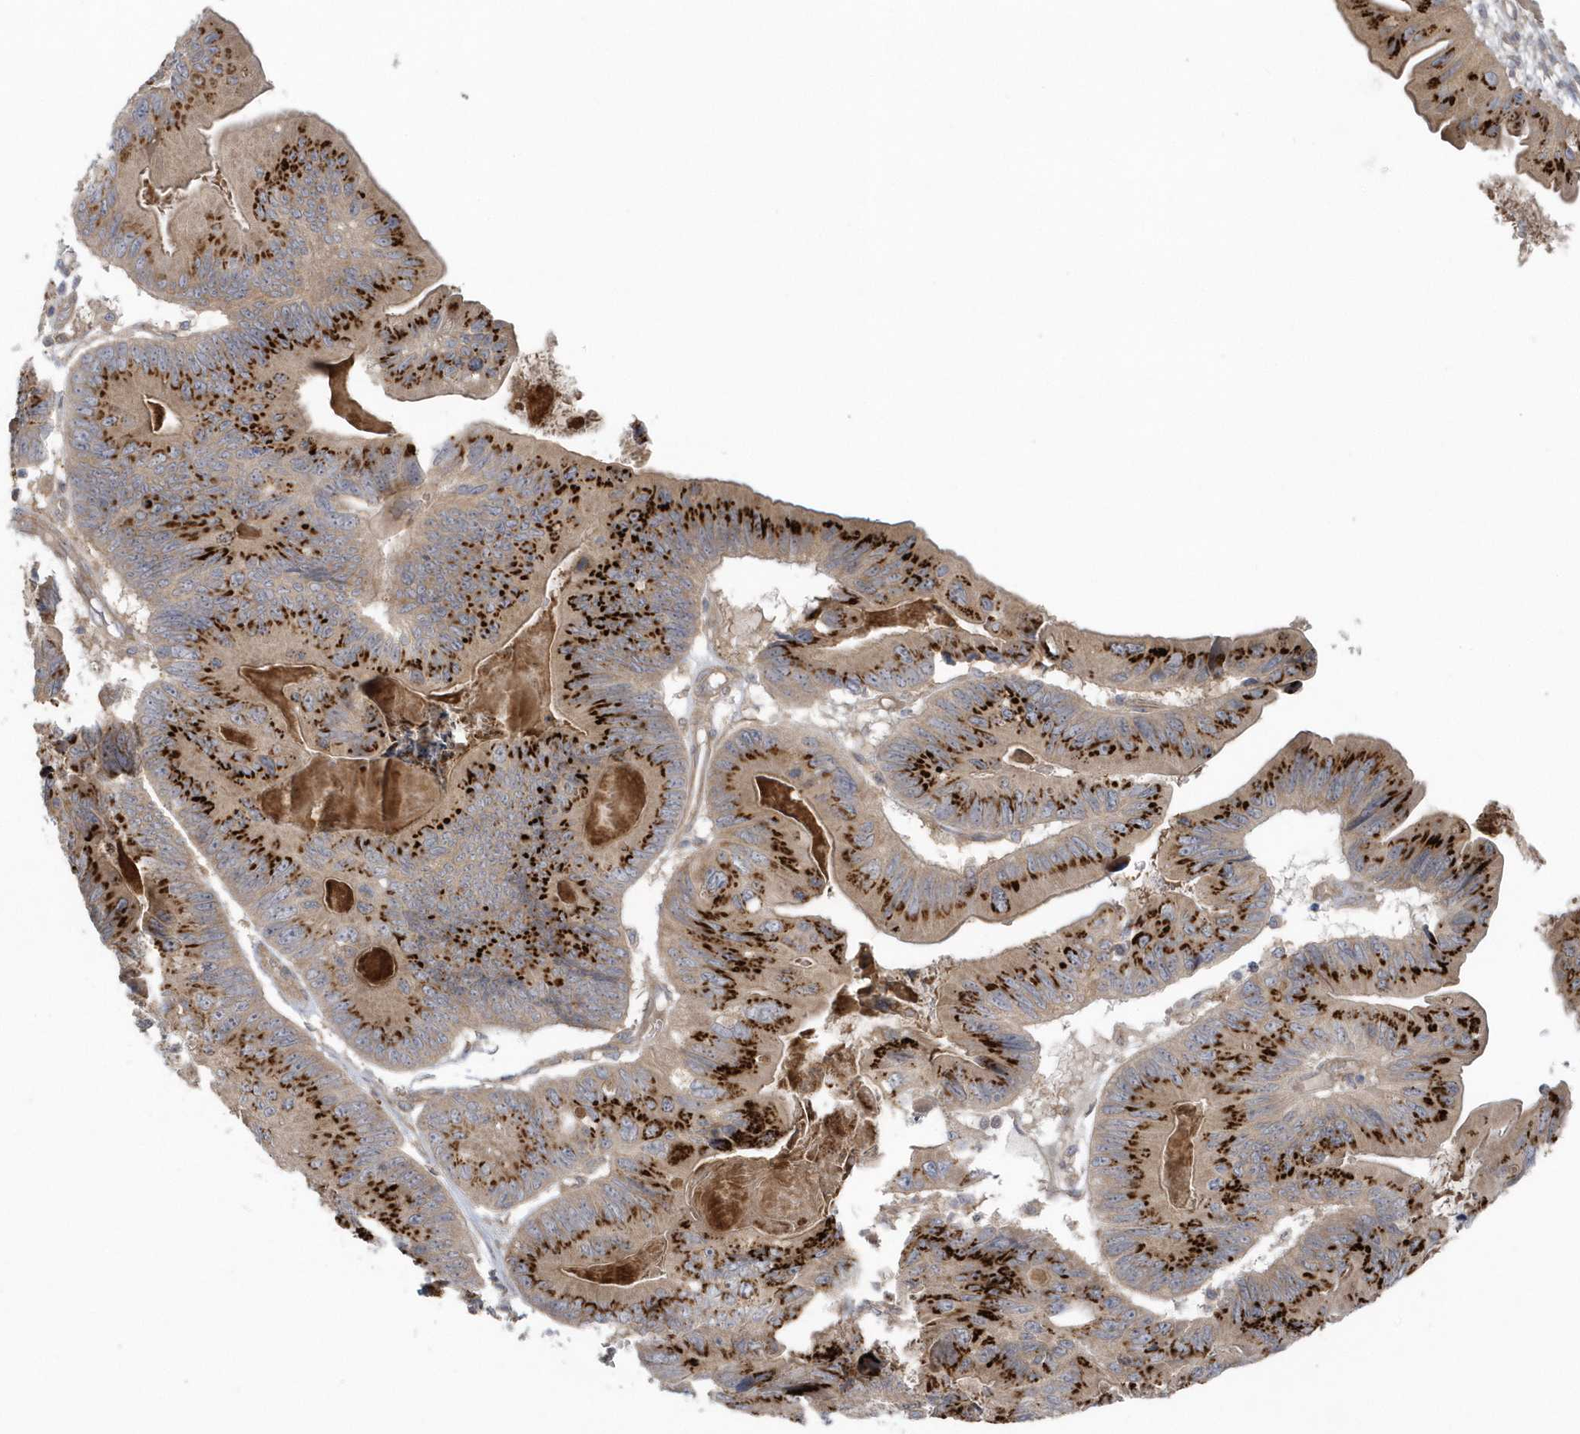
{"staining": {"intensity": "strong", "quantity": ">75%", "location": "cytoplasmic/membranous"}, "tissue": "ovarian cancer", "cell_type": "Tumor cells", "image_type": "cancer", "snomed": [{"axis": "morphology", "description": "Cystadenocarcinoma, mucinous, NOS"}, {"axis": "topography", "description": "Ovary"}], "caption": "Ovarian cancer (mucinous cystadenocarcinoma) stained with IHC demonstrates strong cytoplasmic/membranous positivity in approximately >75% of tumor cells.", "gene": "ACTR1A", "patient": {"sex": "female", "age": 61}}